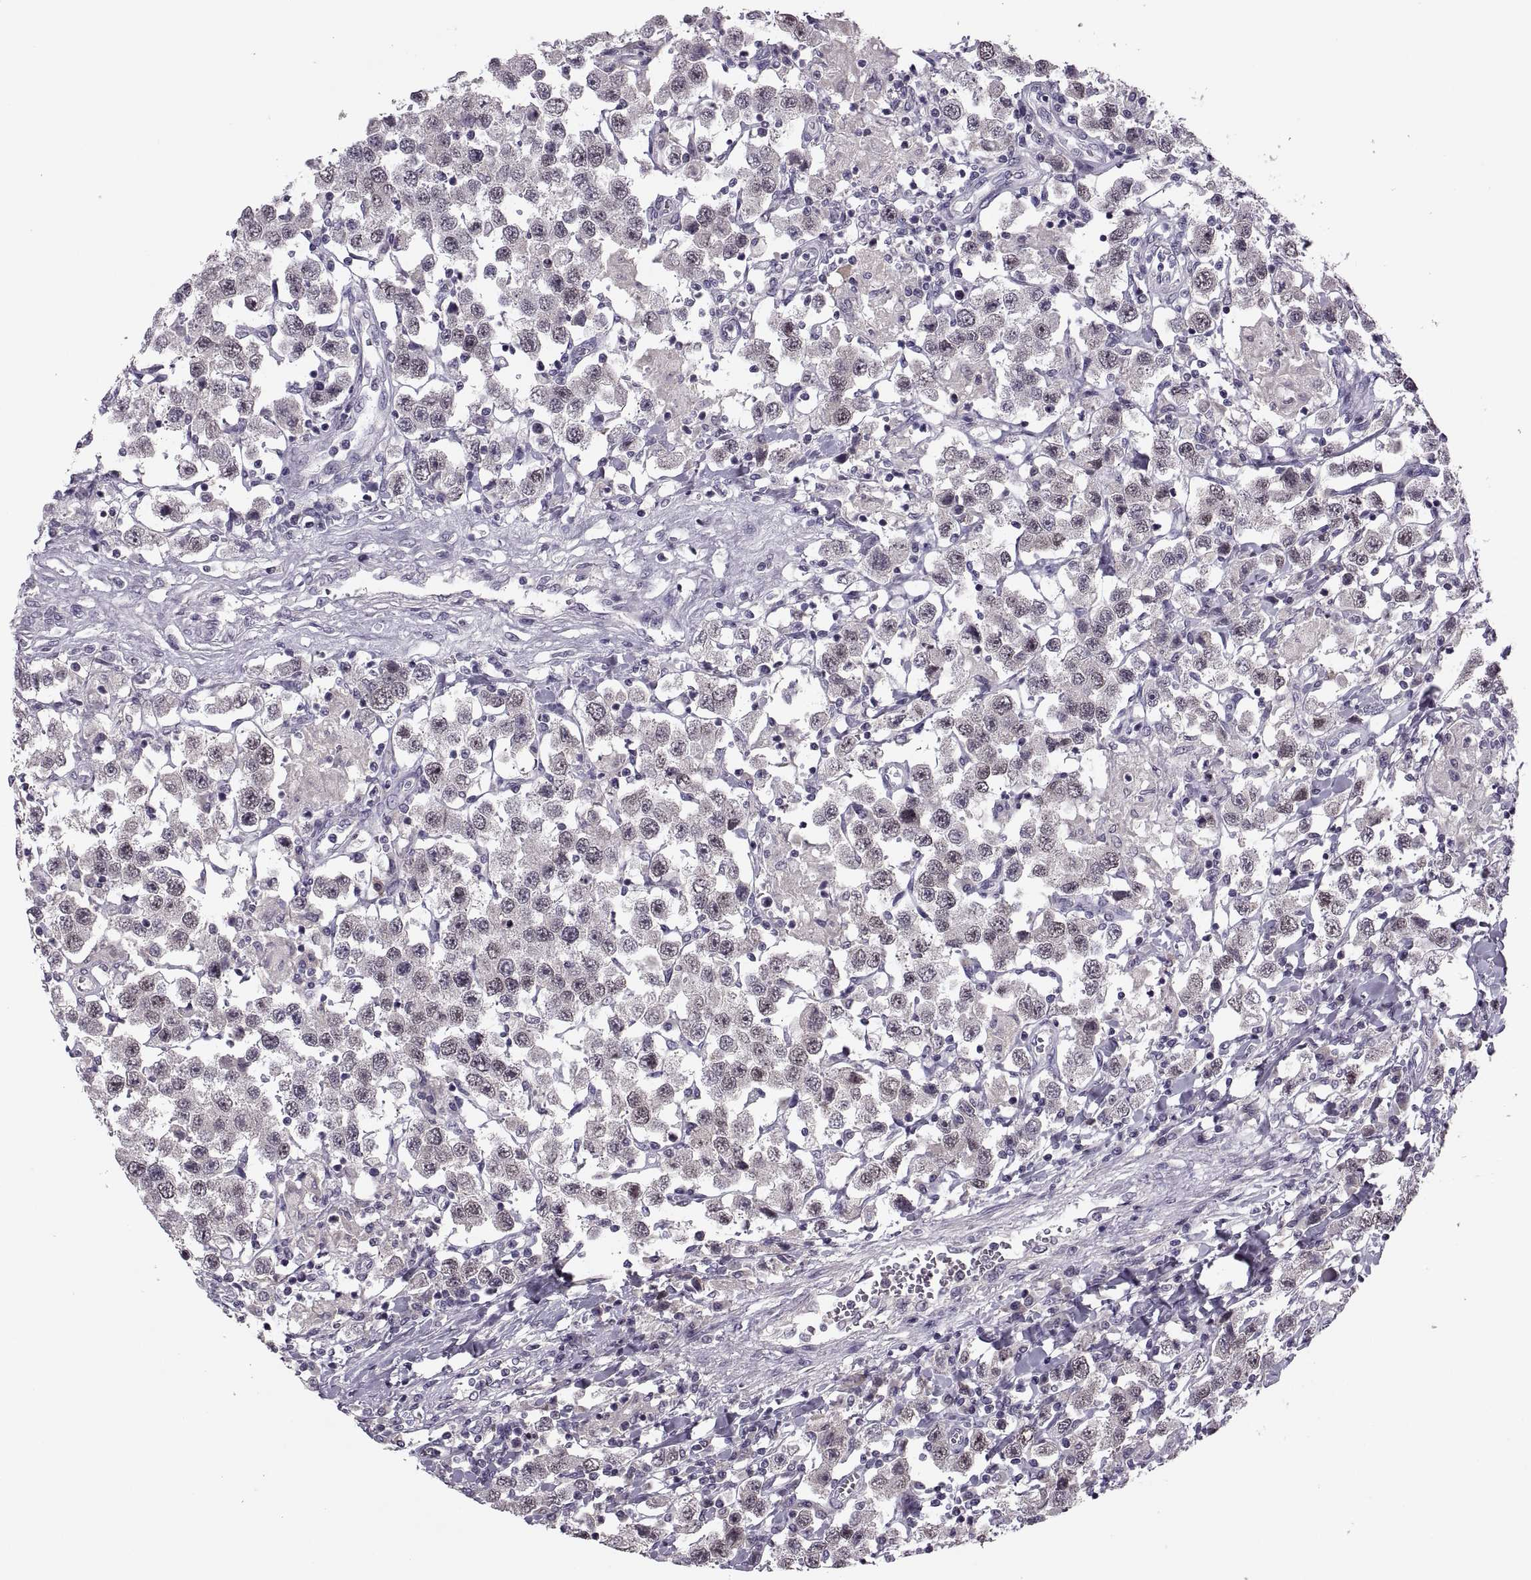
{"staining": {"intensity": "negative", "quantity": "none", "location": "none"}, "tissue": "testis cancer", "cell_type": "Tumor cells", "image_type": "cancer", "snomed": [{"axis": "morphology", "description": "Seminoma, NOS"}, {"axis": "topography", "description": "Testis"}], "caption": "There is no significant expression in tumor cells of testis cancer.", "gene": "CACNA1F", "patient": {"sex": "male", "age": 45}}